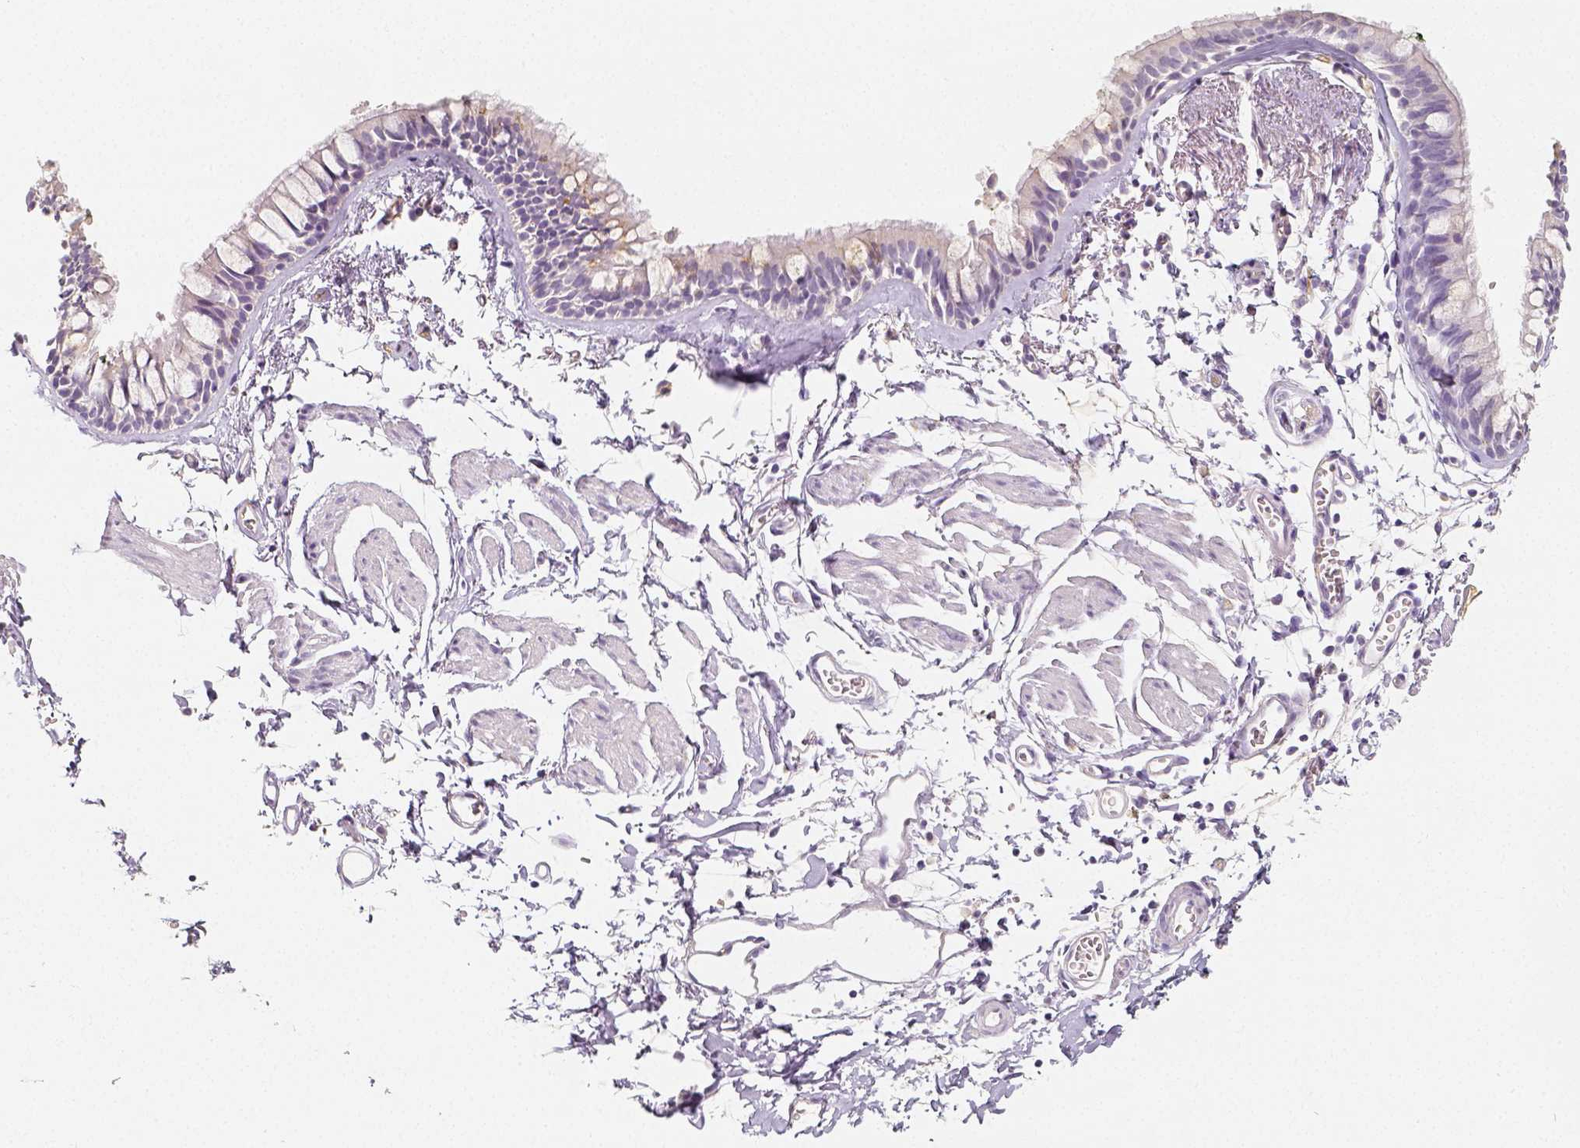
{"staining": {"intensity": "negative", "quantity": "none", "location": "none"}, "tissue": "bronchus", "cell_type": "Respiratory epithelial cells", "image_type": "normal", "snomed": [{"axis": "morphology", "description": "Normal tissue, NOS"}, {"axis": "topography", "description": "Cartilage tissue"}, {"axis": "topography", "description": "Bronchus"}], "caption": "This image is of unremarkable bronchus stained with IHC to label a protein in brown with the nuclei are counter-stained blue. There is no staining in respiratory epithelial cells. (Brightfield microscopy of DAB immunohistochemistry at high magnification).", "gene": "THY1", "patient": {"sex": "female", "age": 59}}